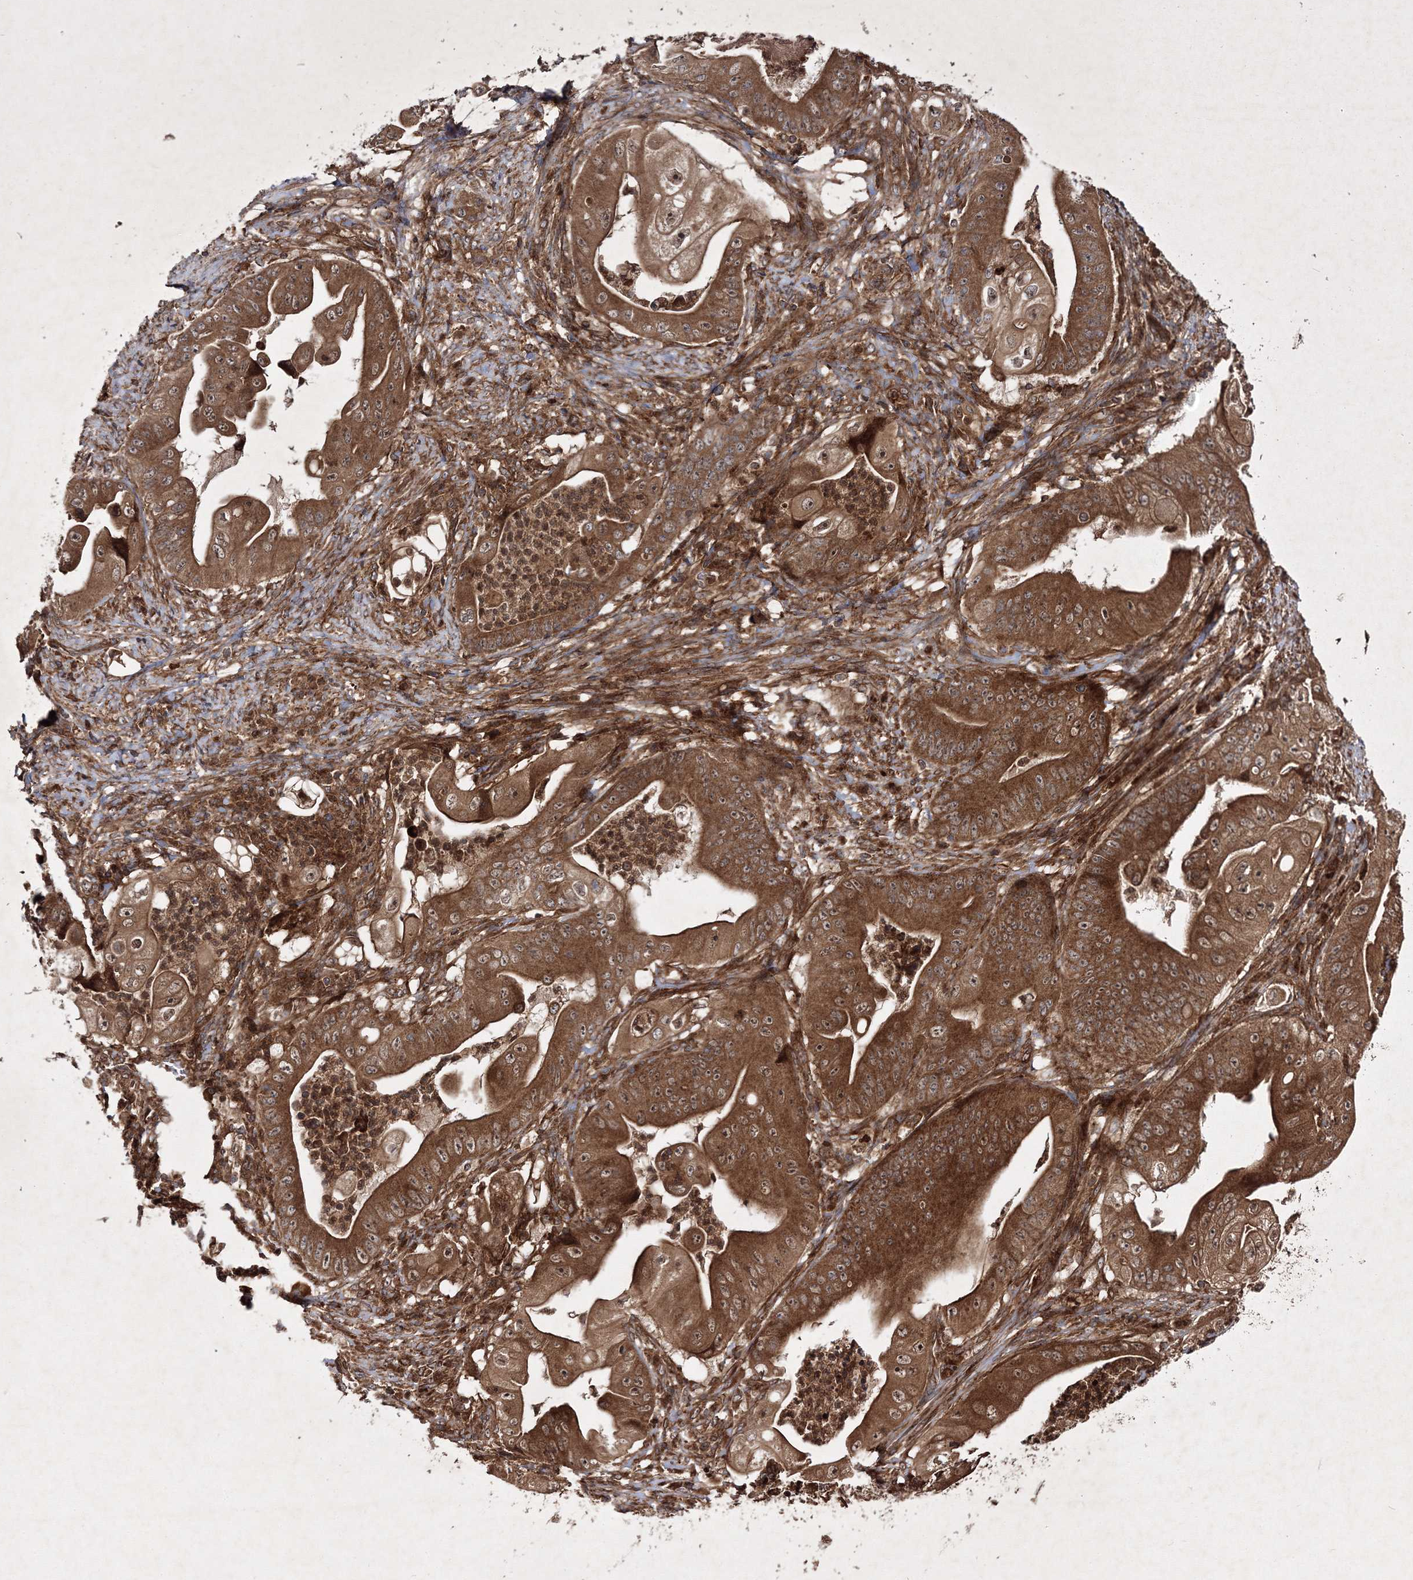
{"staining": {"intensity": "strong", "quantity": ">75%", "location": "cytoplasmic/membranous,nuclear"}, "tissue": "stomach cancer", "cell_type": "Tumor cells", "image_type": "cancer", "snomed": [{"axis": "morphology", "description": "Adenocarcinoma, NOS"}, {"axis": "topography", "description": "Stomach"}], "caption": "Stomach cancer (adenocarcinoma) stained with DAB (3,3'-diaminobenzidine) IHC displays high levels of strong cytoplasmic/membranous and nuclear positivity in about >75% of tumor cells. (Brightfield microscopy of DAB IHC at high magnification).", "gene": "DNAJC13", "patient": {"sex": "female", "age": 73}}